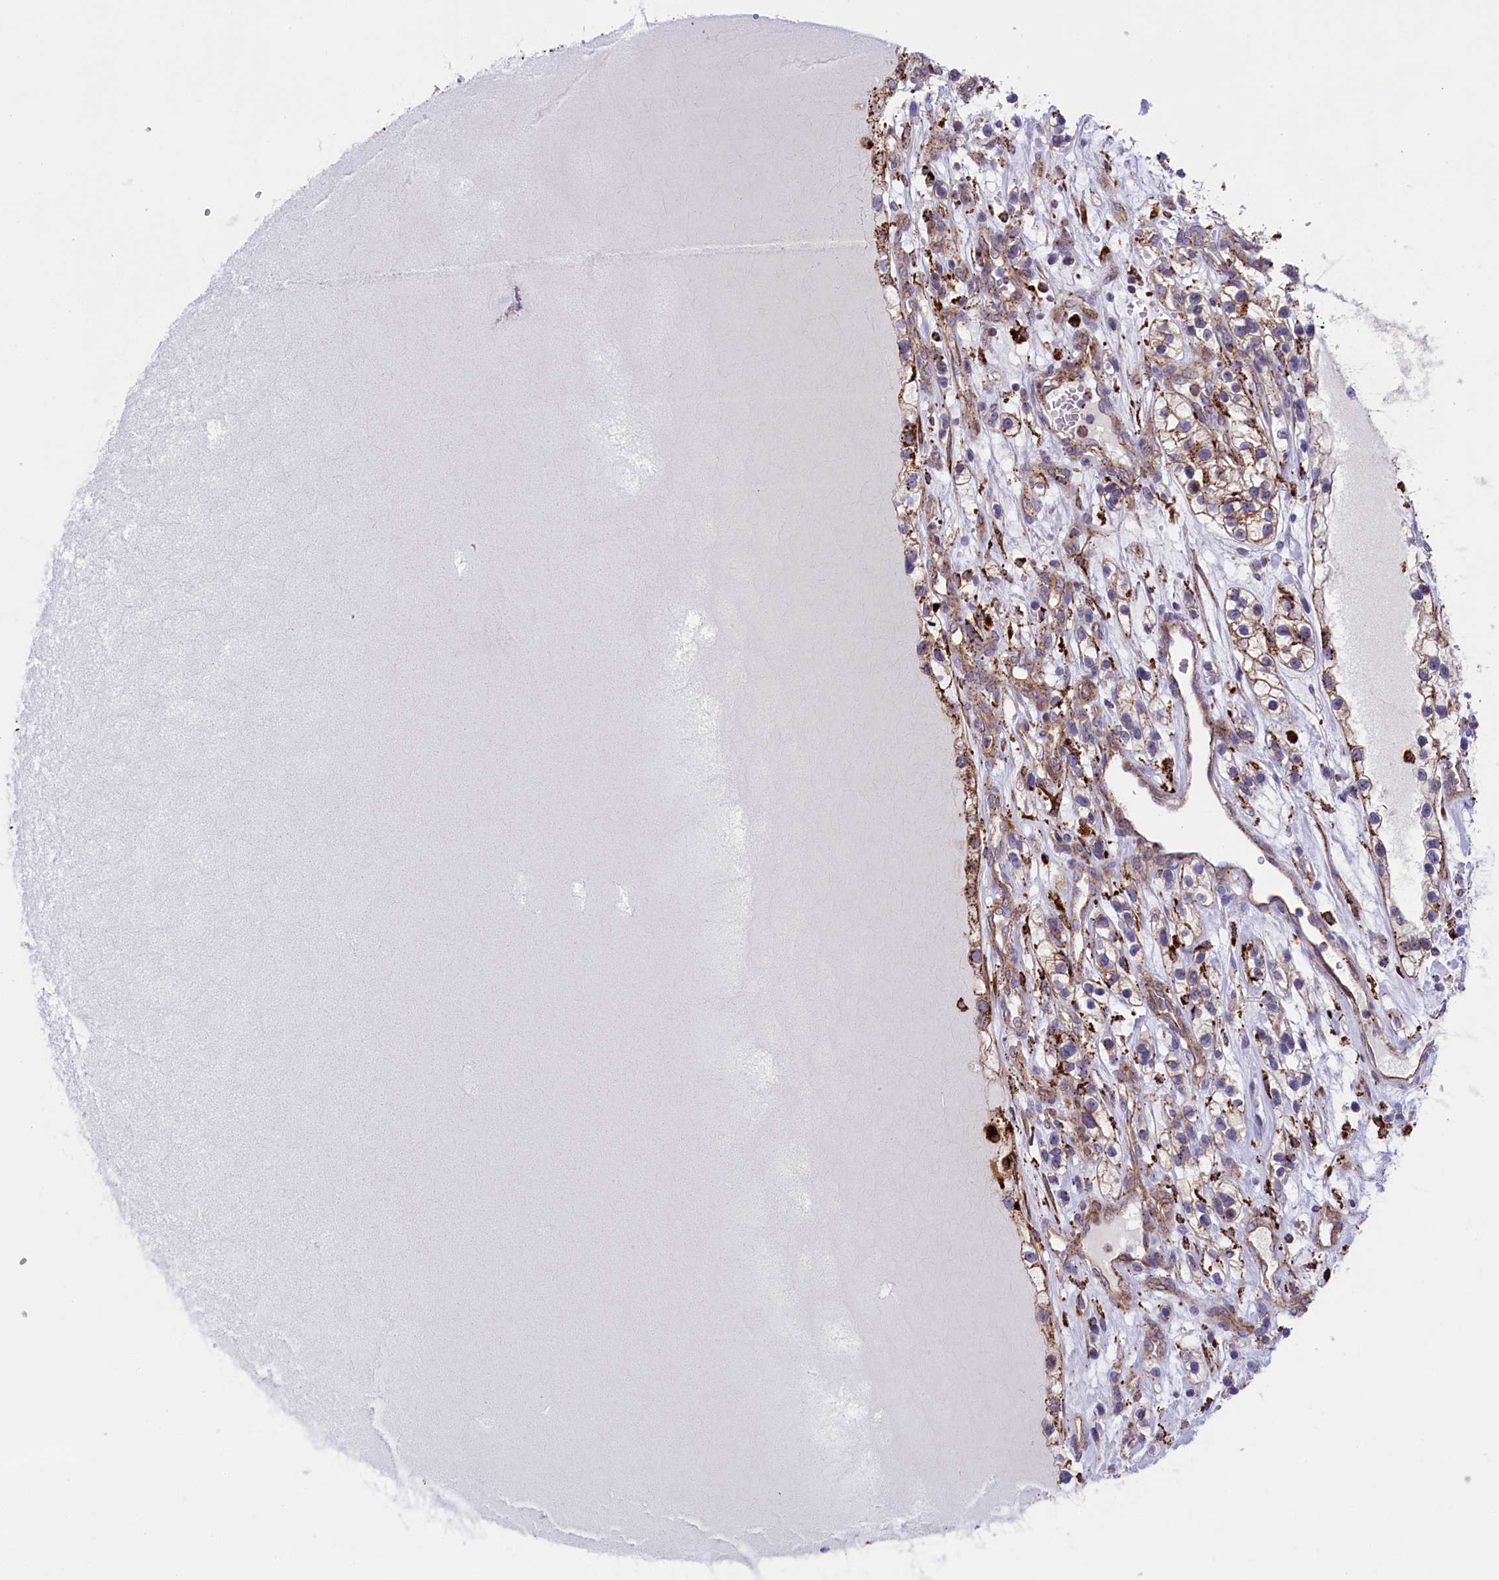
{"staining": {"intensity": "moderate", "quantity": "<25%", "location": "cytoplasmic/membranous"}, "tissue": "renal cancer", "cell_type": "Tumor cells", "image_type": "cancer", "snomed": [{"axis": "morphology", "description": "Adenocarcinoma, NOS"}, {"axis": "topography", "description": "Kidney"}], "caption": "DAB immunohistochemical staining of renal cancer (adenocarcinoma) exhibits moderate cytoplasmic/membranous protein staining in approximately <25% of tumor cells. (DAB IHC with brightfield microscopy, high magnification).", "gene": "MAN2B1", "patient": {"sex": "female", "age": 57}}